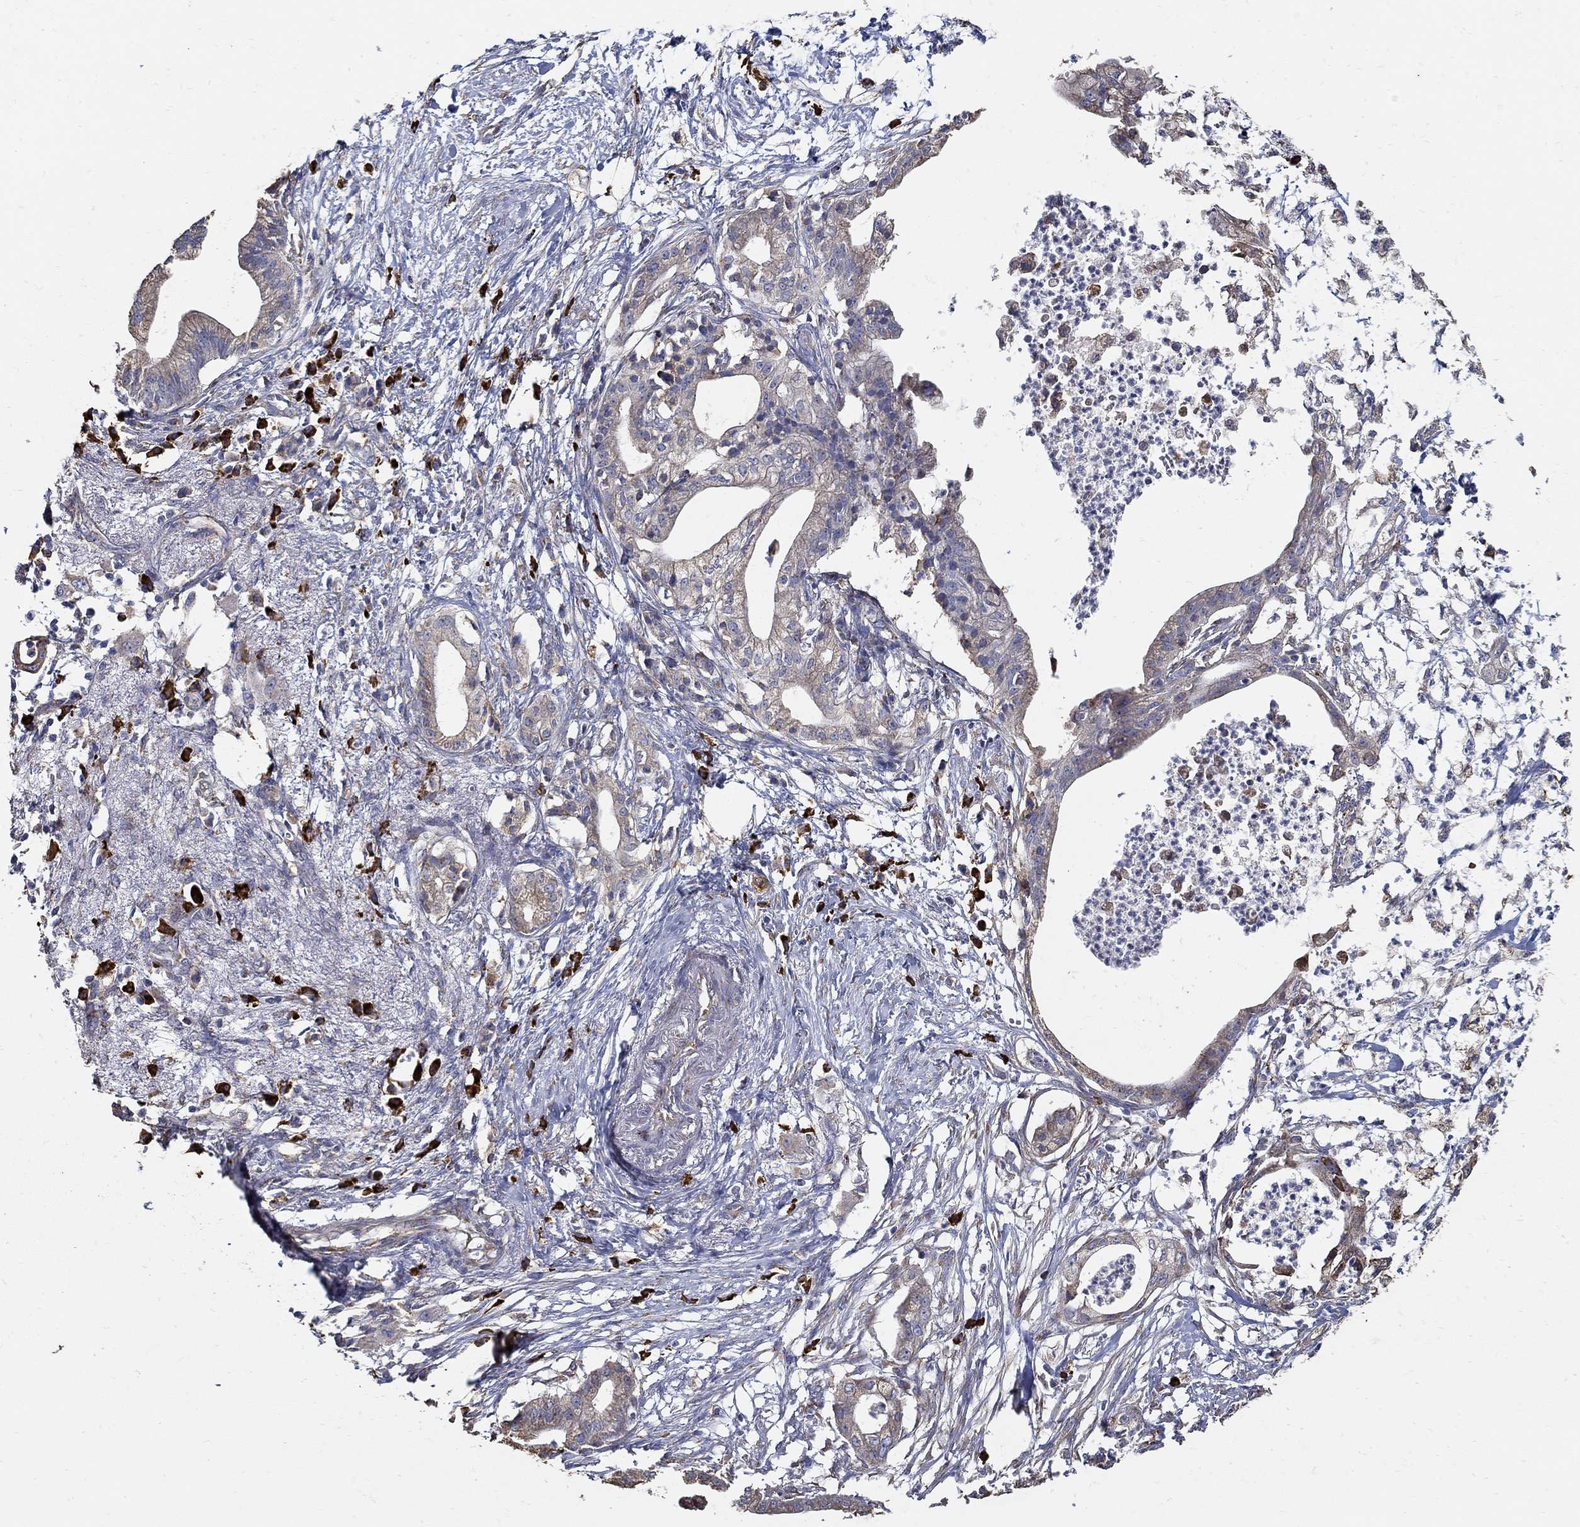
{"staining": {"intensity": "weak", "quantity": "25%-75%", "location": "cytoplasmic/membranous"}, "tissue": "pancreatic cancer", "cell_type": "Tumor cells", "image_type": "cancer", "snomed": [{"axis": "morphology", "description": "Normal tissue, NOS"}, {"axis": "morphology", "description": "Adenocarcinoma, NOS"}, {"axis": "topography", "description": "Pancreas"}], "caption": "Weak cytoplasmic/membranous staining is seen in about 25%-75% of tumor cells in pancreatic cancer (adenocarcinoma). (DAB (3,3'-diaminobenzidine) IHC with brightfield microscopy, high magnification).", "gene": "EMILIN3", "patient": {"sex": "female", "age": 58}}